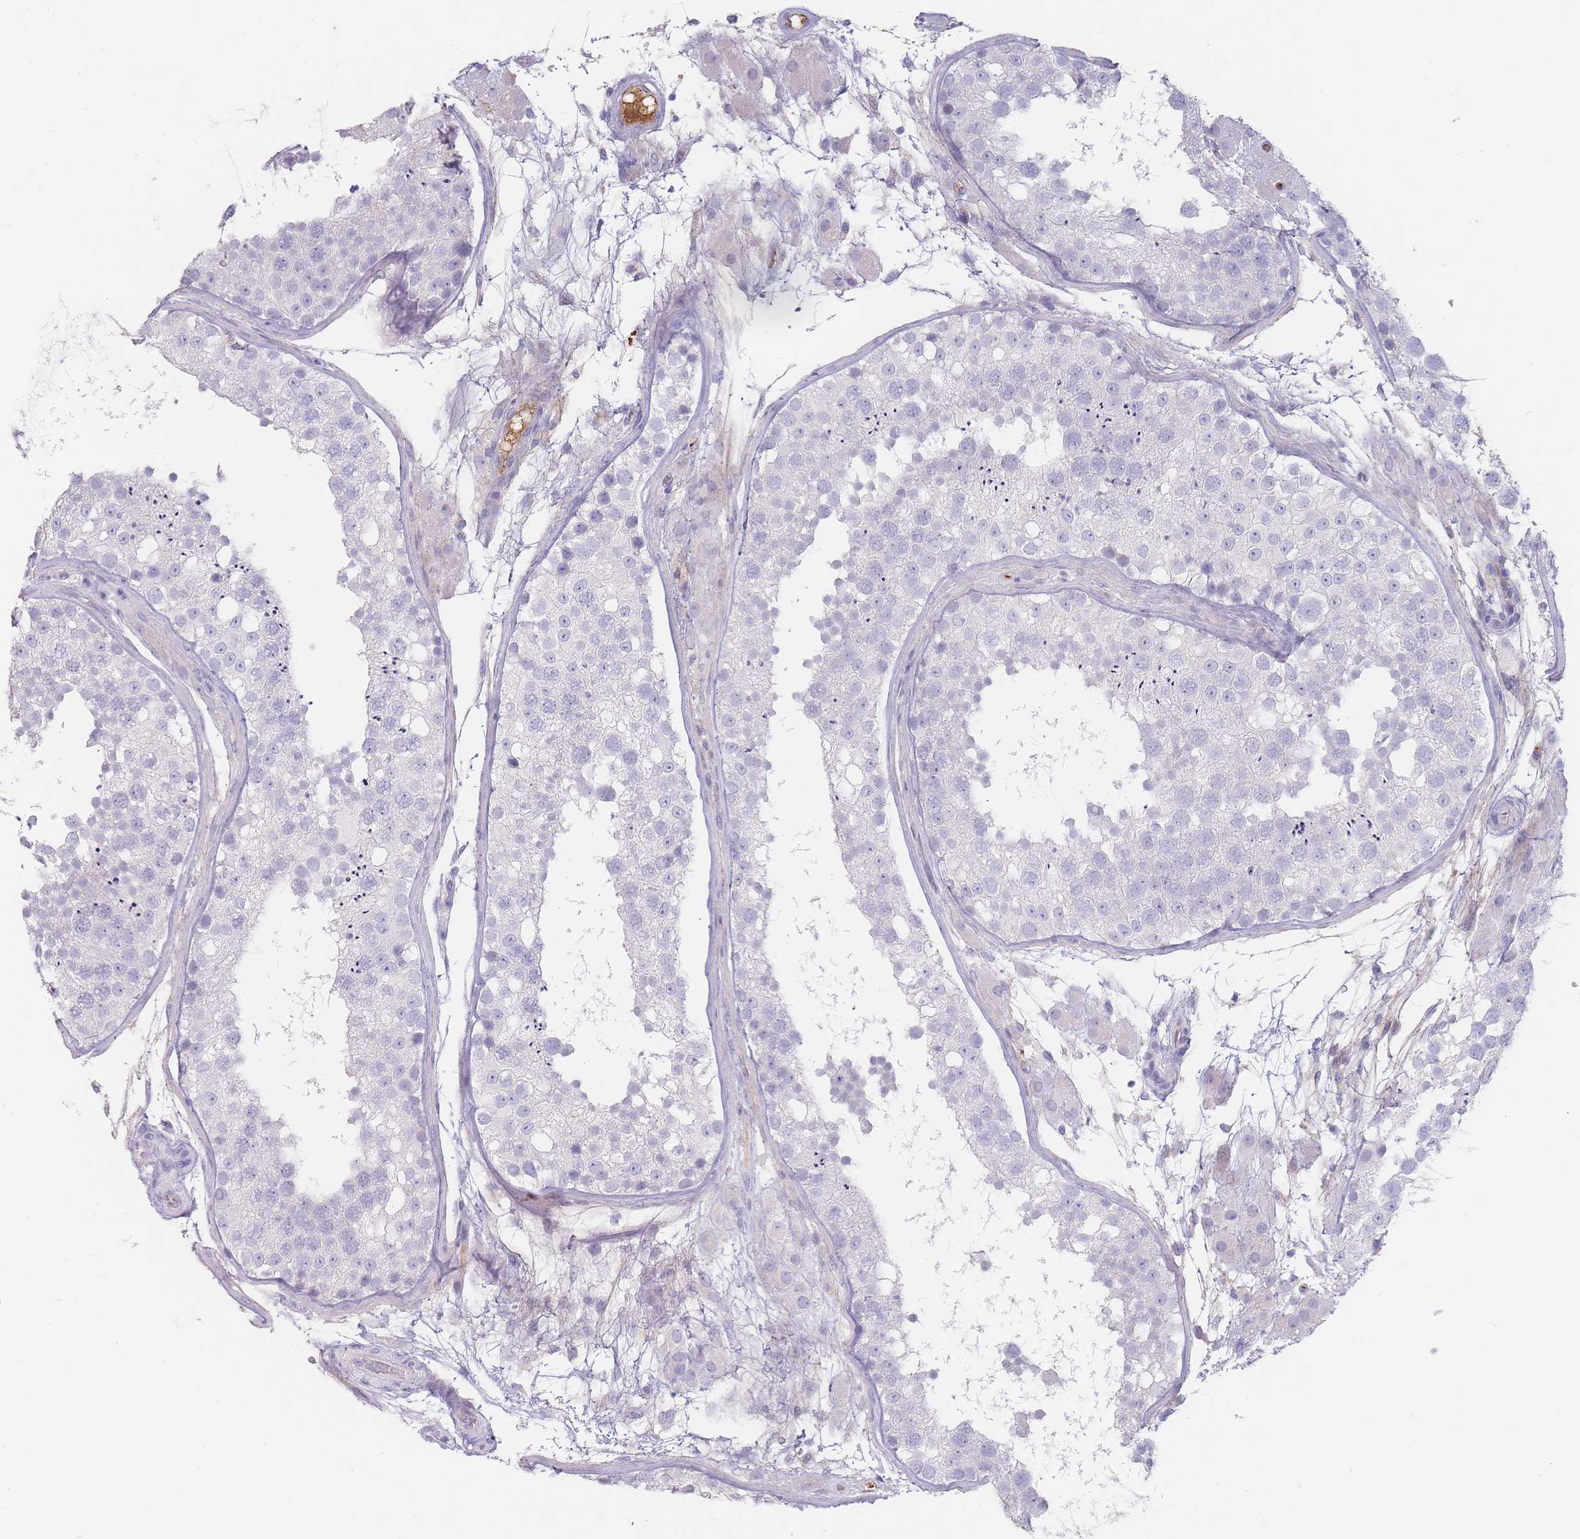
{"staining": {"intensity": "negative", "quantity": "none", "location": "none"}, "tissue": "testis", "cell_type": "Cells in seminiferous ducts", "image_type": "normal", "snomed": [{"axis": "morphology", "description": "Normal tissue, NOS"}, {"axis": "topography", "description": "Testis"}], "caption": "High magnification brightfield microscopy of unremarkable testis stained with DAB (3,3'-diaminobenzidine) (brown) and counterstained with hematoxylin (blue): cells in seminiferous ducts show no significant expression.", "gene": "PRG4", "patient": {"sex": "male", "age": 26}}